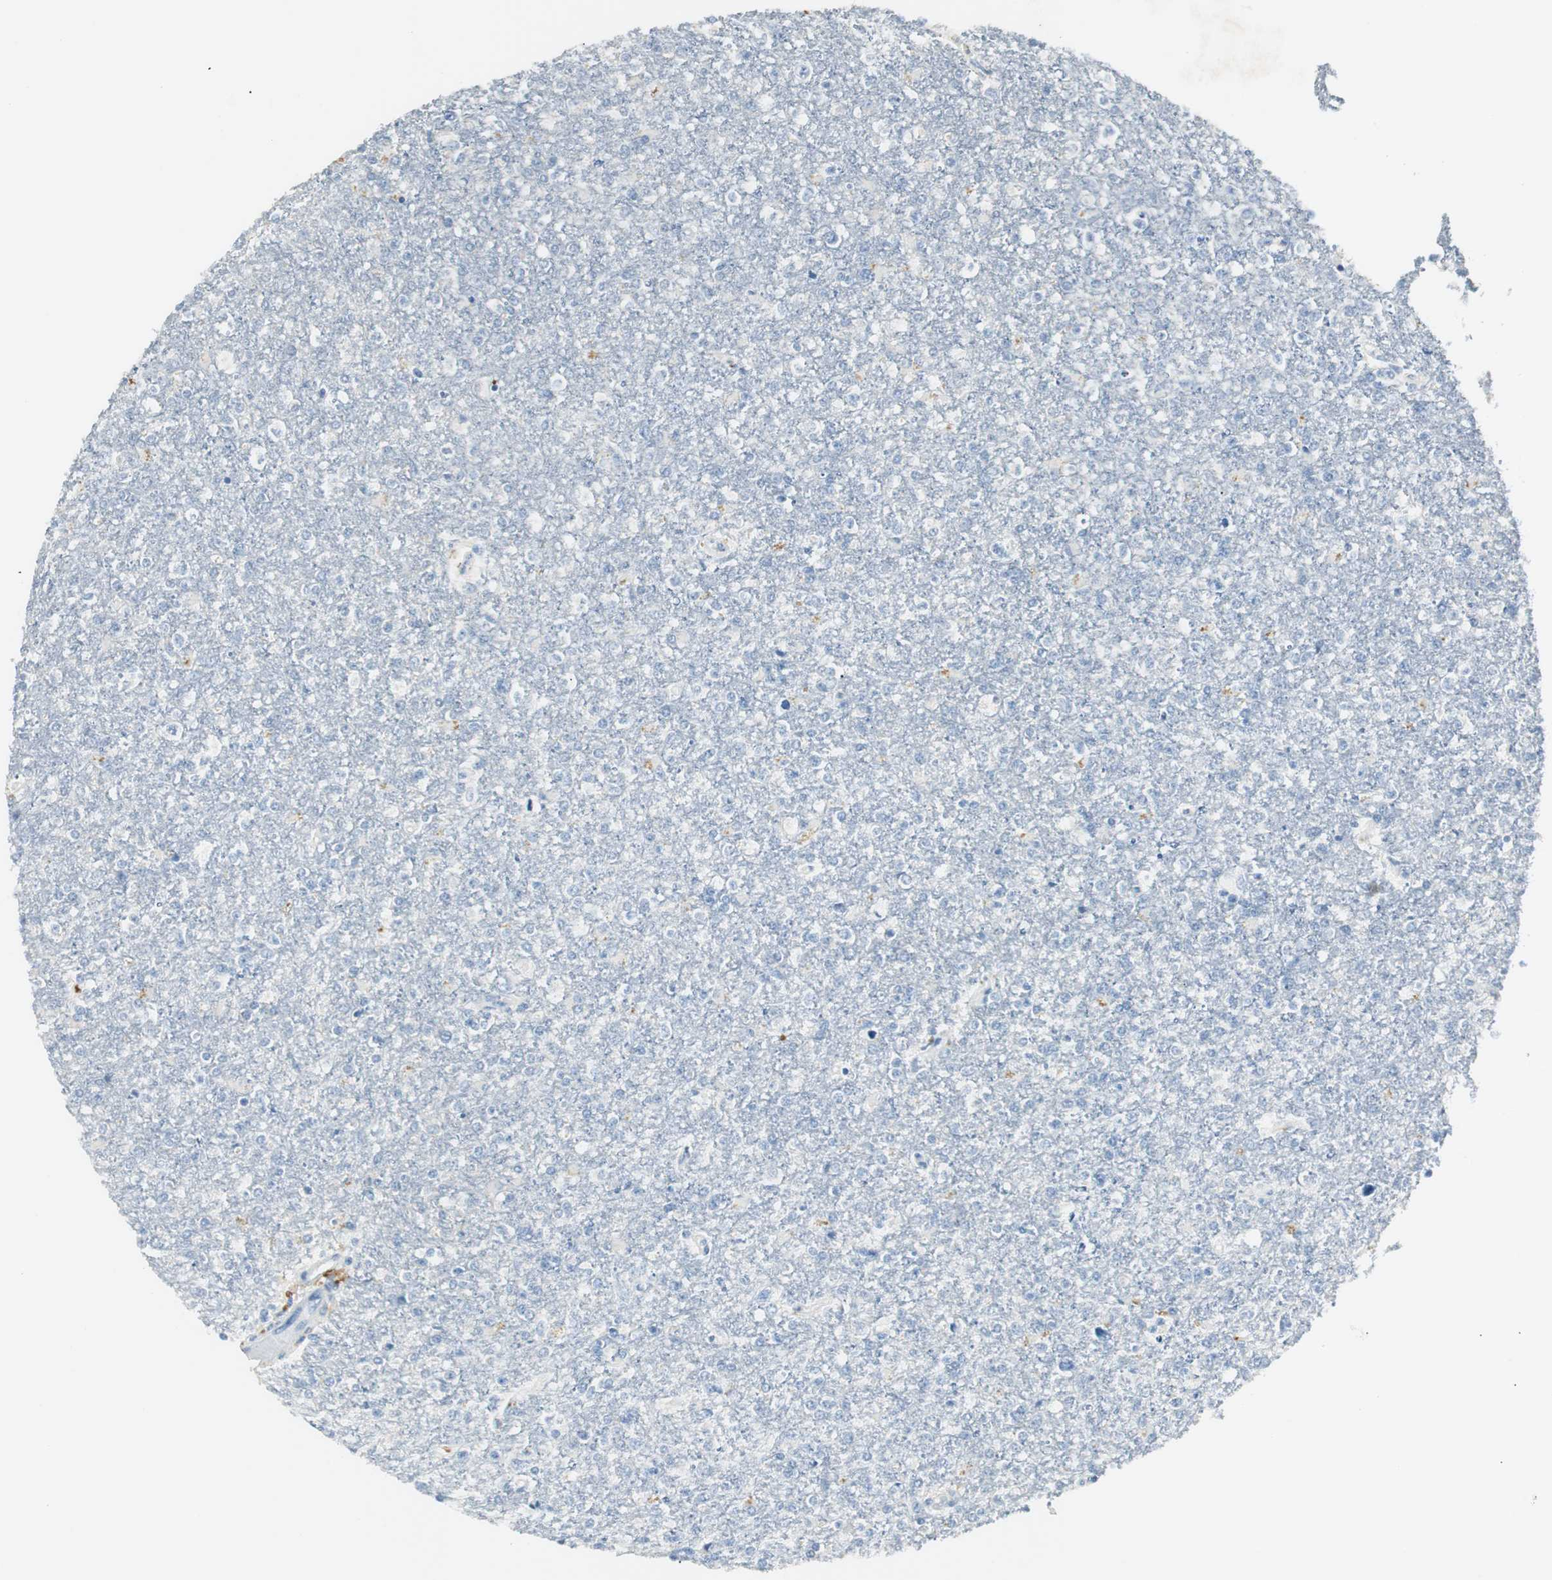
{"staining": {"intensity": "negative", "quantity": "none", "location": "none"}, "tissue": "glioma", "cell_type": "Tumor cells", "image_type": "cancer", "snomed": [{"axis": "morphology", "description": "Glioma, malignant, High grade"}, {"axis": "topography", "description": "Cerebral cortex"}], "caption": "An IHC histopathology image of high-grade glioma (malignant) is shown. There is no staining in tumor cells of high-grade glioma (malignant).", "gene": "LRP2", "patient": {"sex": "male", "age": 76}}